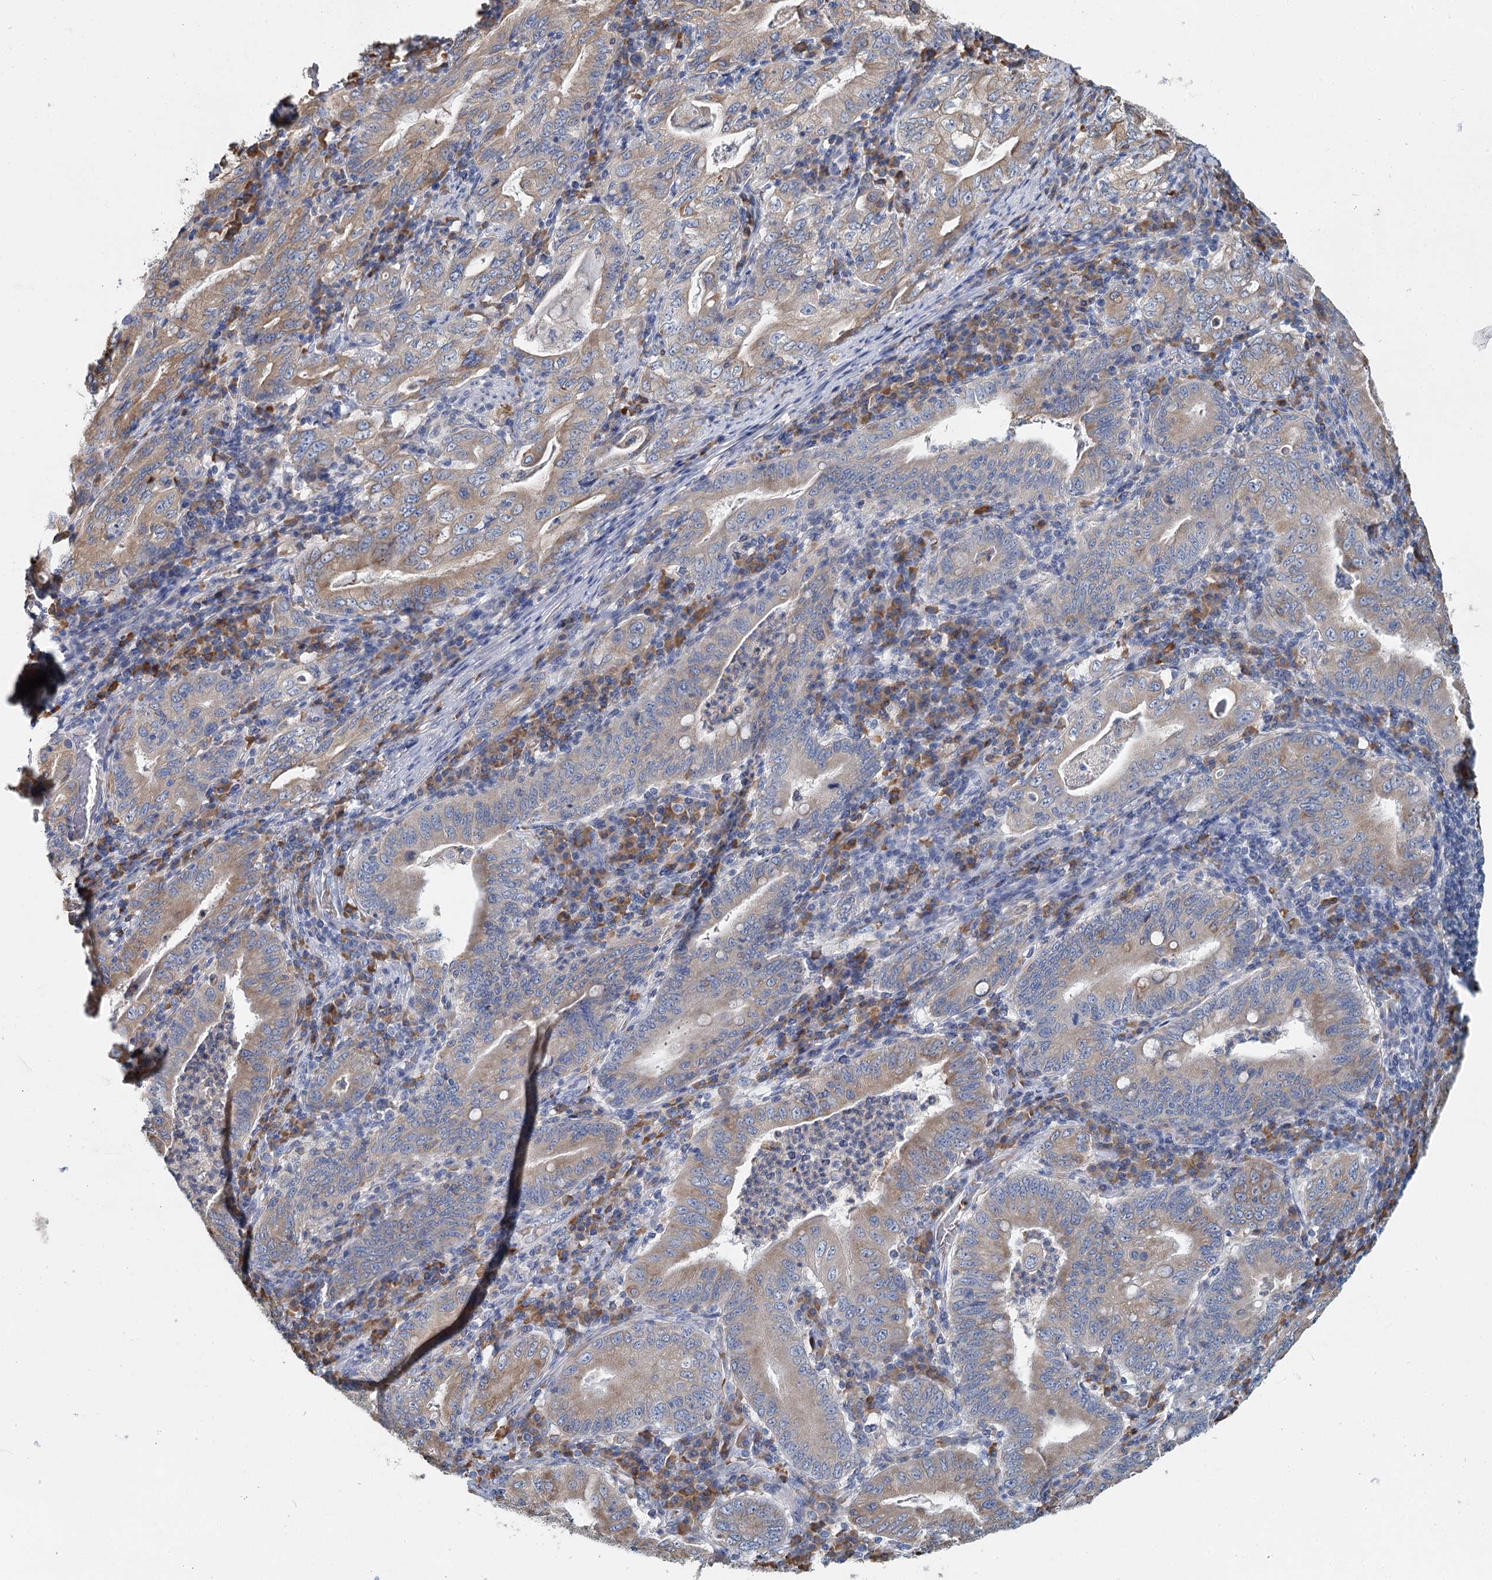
{"staining": {"intensity": "weak", "quantity": "25%-75%", "location": "cytoplasmic/membranous"}, "tissue": "stomach cancer", "cell_type": "Tumor cells", "image_type": "cancer", "snomed": [{"axis": "morphology", "description": "Normal tissue, NOS"}, {"axis": "morphology", "description": "Adenocarcinoma, NOS"}, {"axis": "topography", "description": "Esophagus"}, {"axis": "topography", "description": "Stomach, upper"}, {"axis": "topography", "description": "Peripheral nerve tissue"}], "caption": "Immunohistochemistry (DAB (3,3'-diaminobenzidine)) staining of stomach cancer (adenocarcinoma) demonstrates weak cytoplasmic/membranous protein expression in approximately 25%-75% of tumor cells. Nuclei are stained in blue.", "gene": "ANKRD16", "patient": {"sex": "male", "age": 62}}